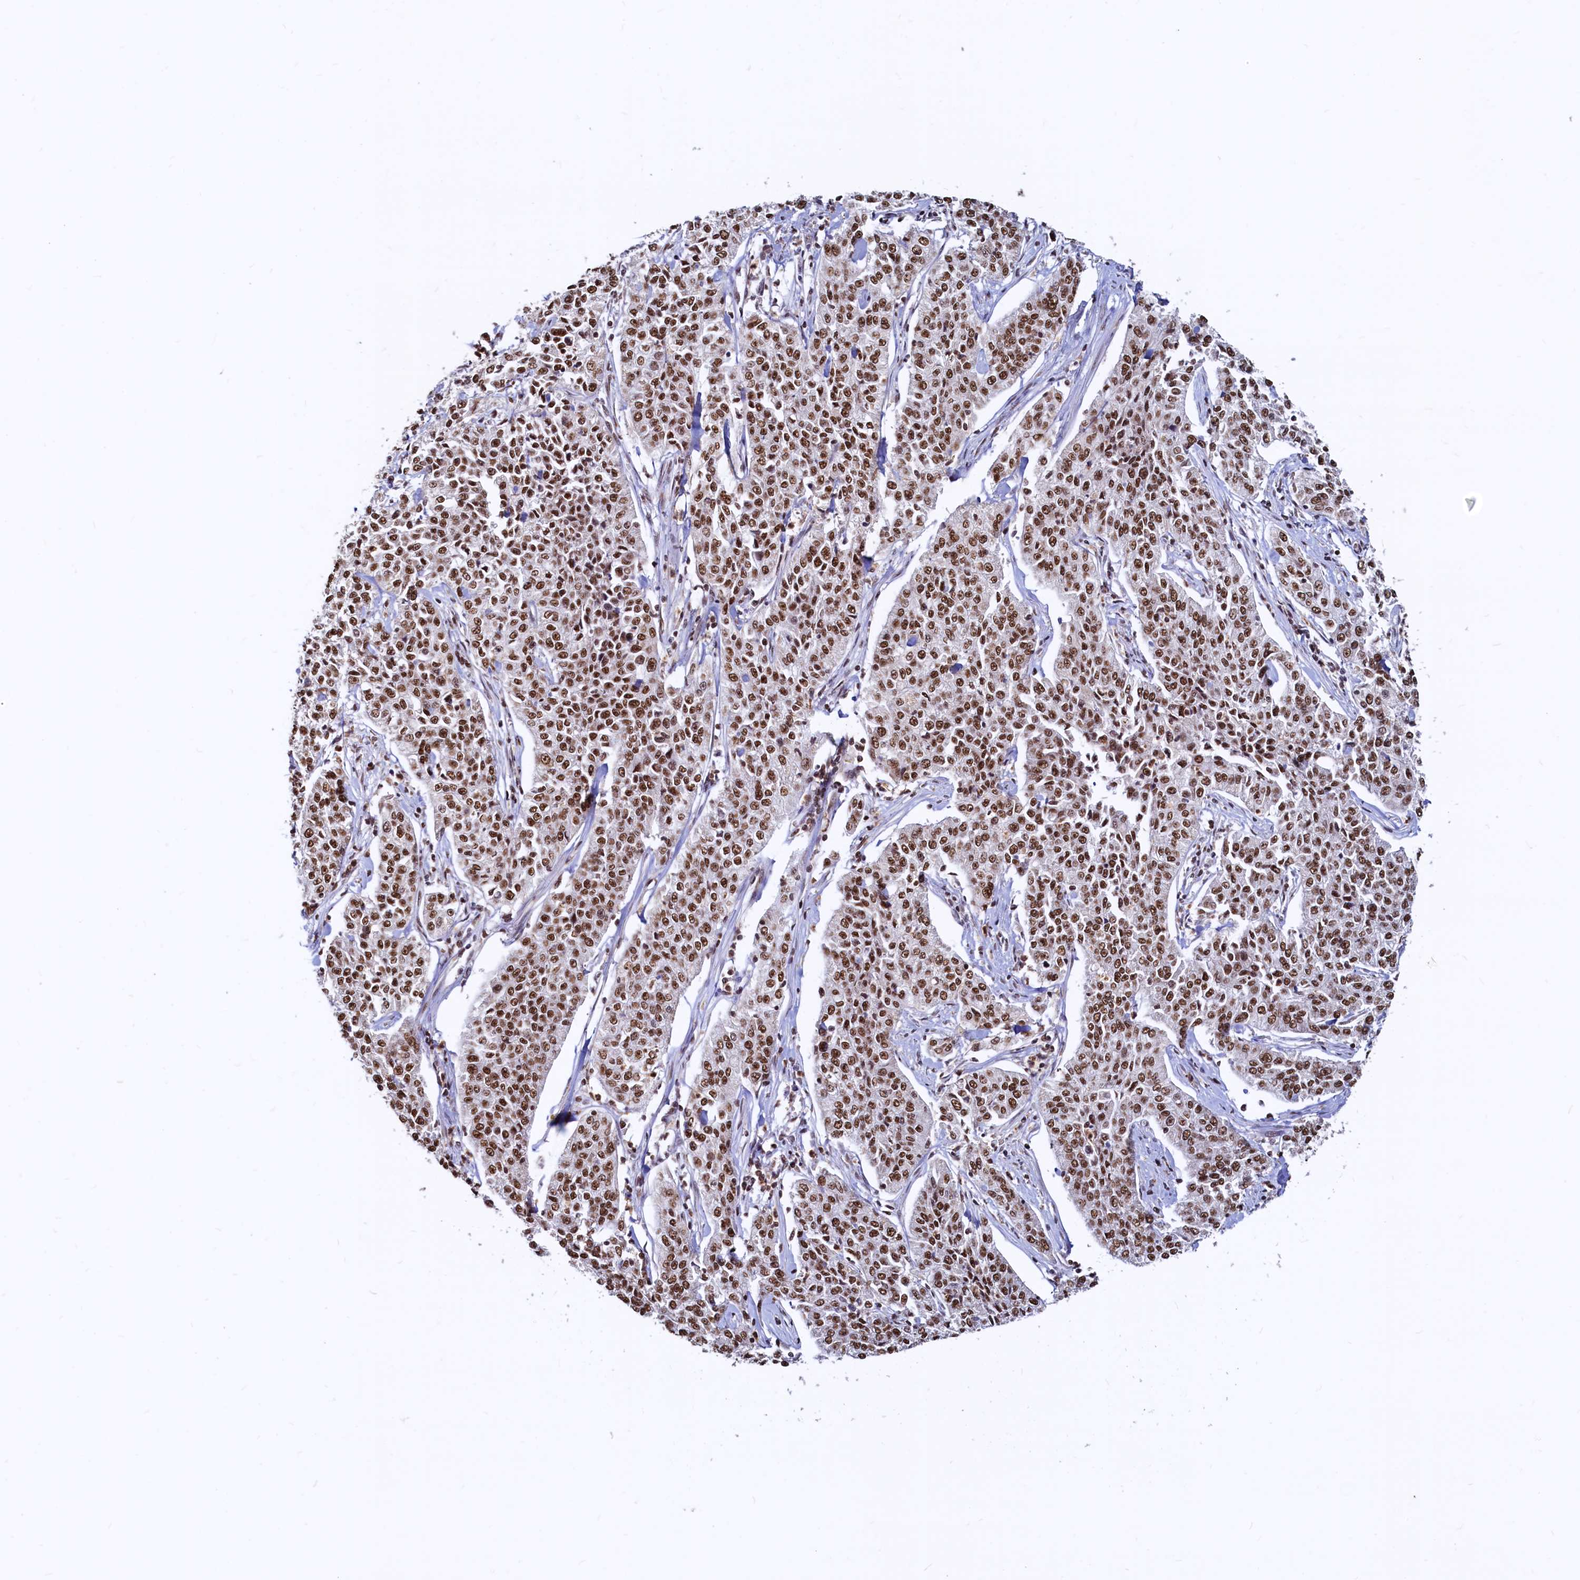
{"staining": {"intensity": "strong", "quantity": ">75%", "location": "nuclear"}, "tissue": "cervical cancer", "cell_type": "Tumor cells", "image_type": "cancer", "snomed": [{"axis": "morphology", "description": "Squamous cell carcinoma, NOS"}, {"axis": "topography", "description": "Cervix"}], "caption": "Strong nuclear expression is appreciated in about >75% of tumor cells in squamous cell carcinoma (cervical).", "gene": "RSRC2", "patient": {"sex": "female", "age": 35}}